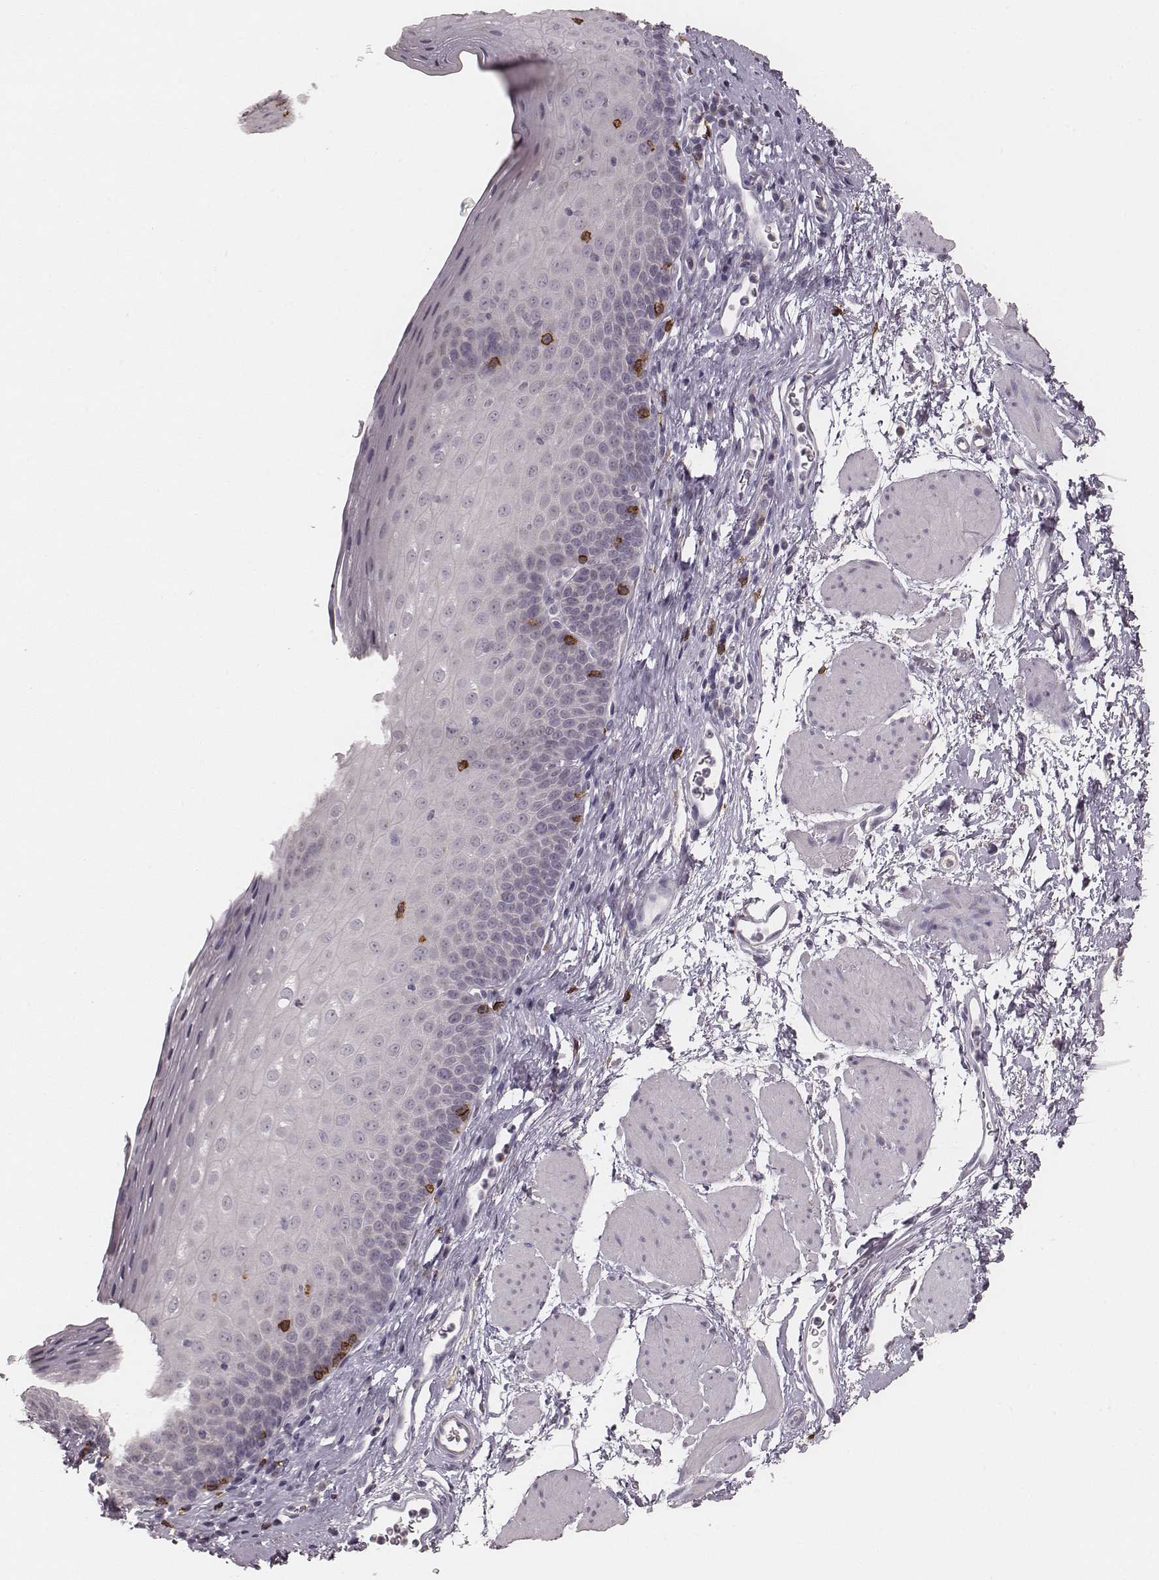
{"staining": {"intensity": "negative", "quantity": "none", "location": "none"}, "tissue": "esophagus", "cell_type": "Squamous epithelial cells", "image_type": "normal", "snomed": [{"axis": "morphology", "description": "Normal tissue, NOS"}, {"axis": "topography", "description": "Esophagus"}], "caption": "High power microscopy micrograph of an immunohistochemistry image of benign esophagus, revealing no significant staining in squamous epithelial cells.", "gene": "CD8A", "patient": {"sex": "female", "age": 64}}